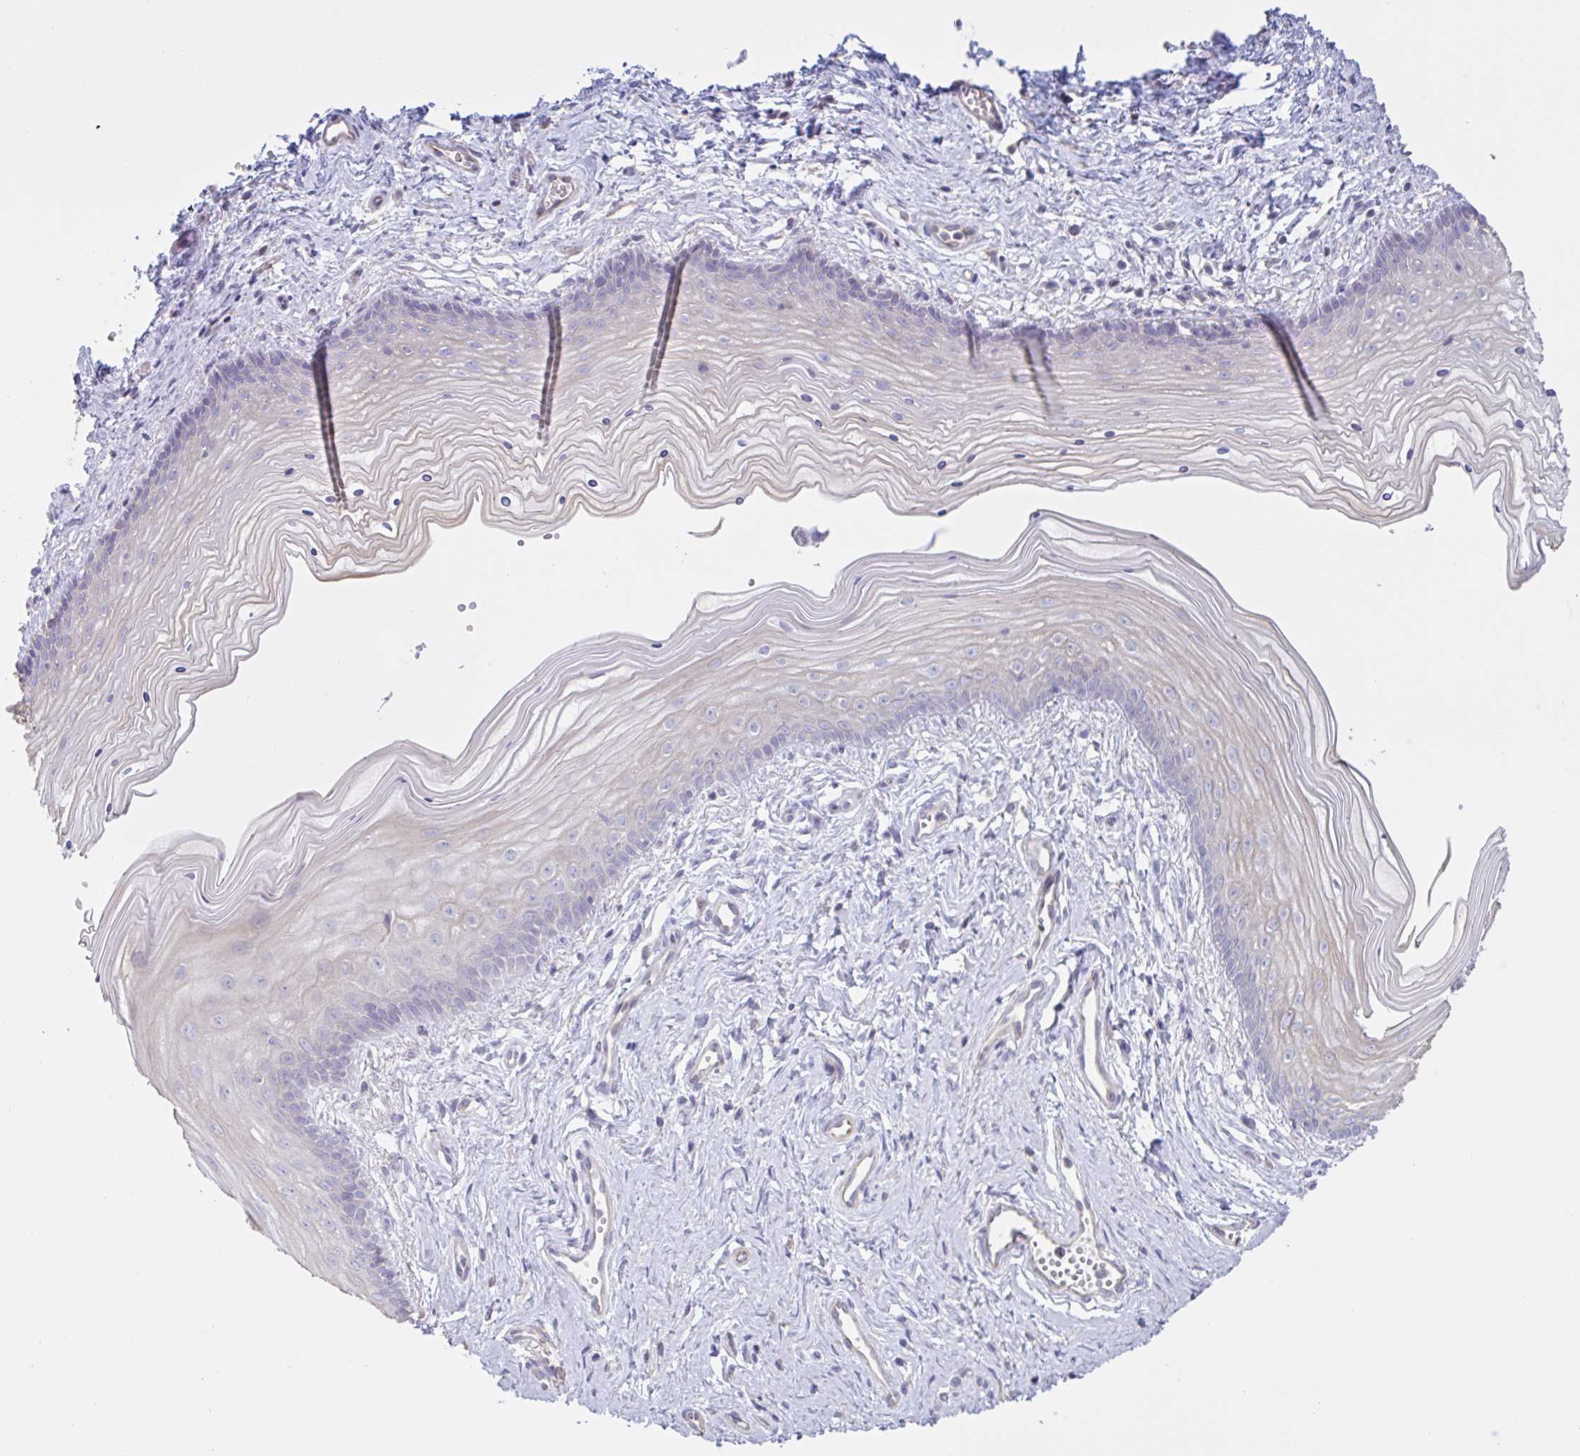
{"staining": {"intensity": "negative", "quantity": "none", "location": "none"}, "tissue": "vagina", "cell_type": "Squamous epithelial cells", "image_type": "normal", "snomed": [{"axis": "morphology", "description": "Normal tissue, NOS"}, {"axis": "topography", "description": "Vagina"}], "caption": "Immunohistochemistry of normal human vagina demonstrates no expression in squamous epithelial cells. (IHC, brightfield microscopy, high magnification).", "gene": "CHMP5", "patient": {"sex": "female", "age": 38}}